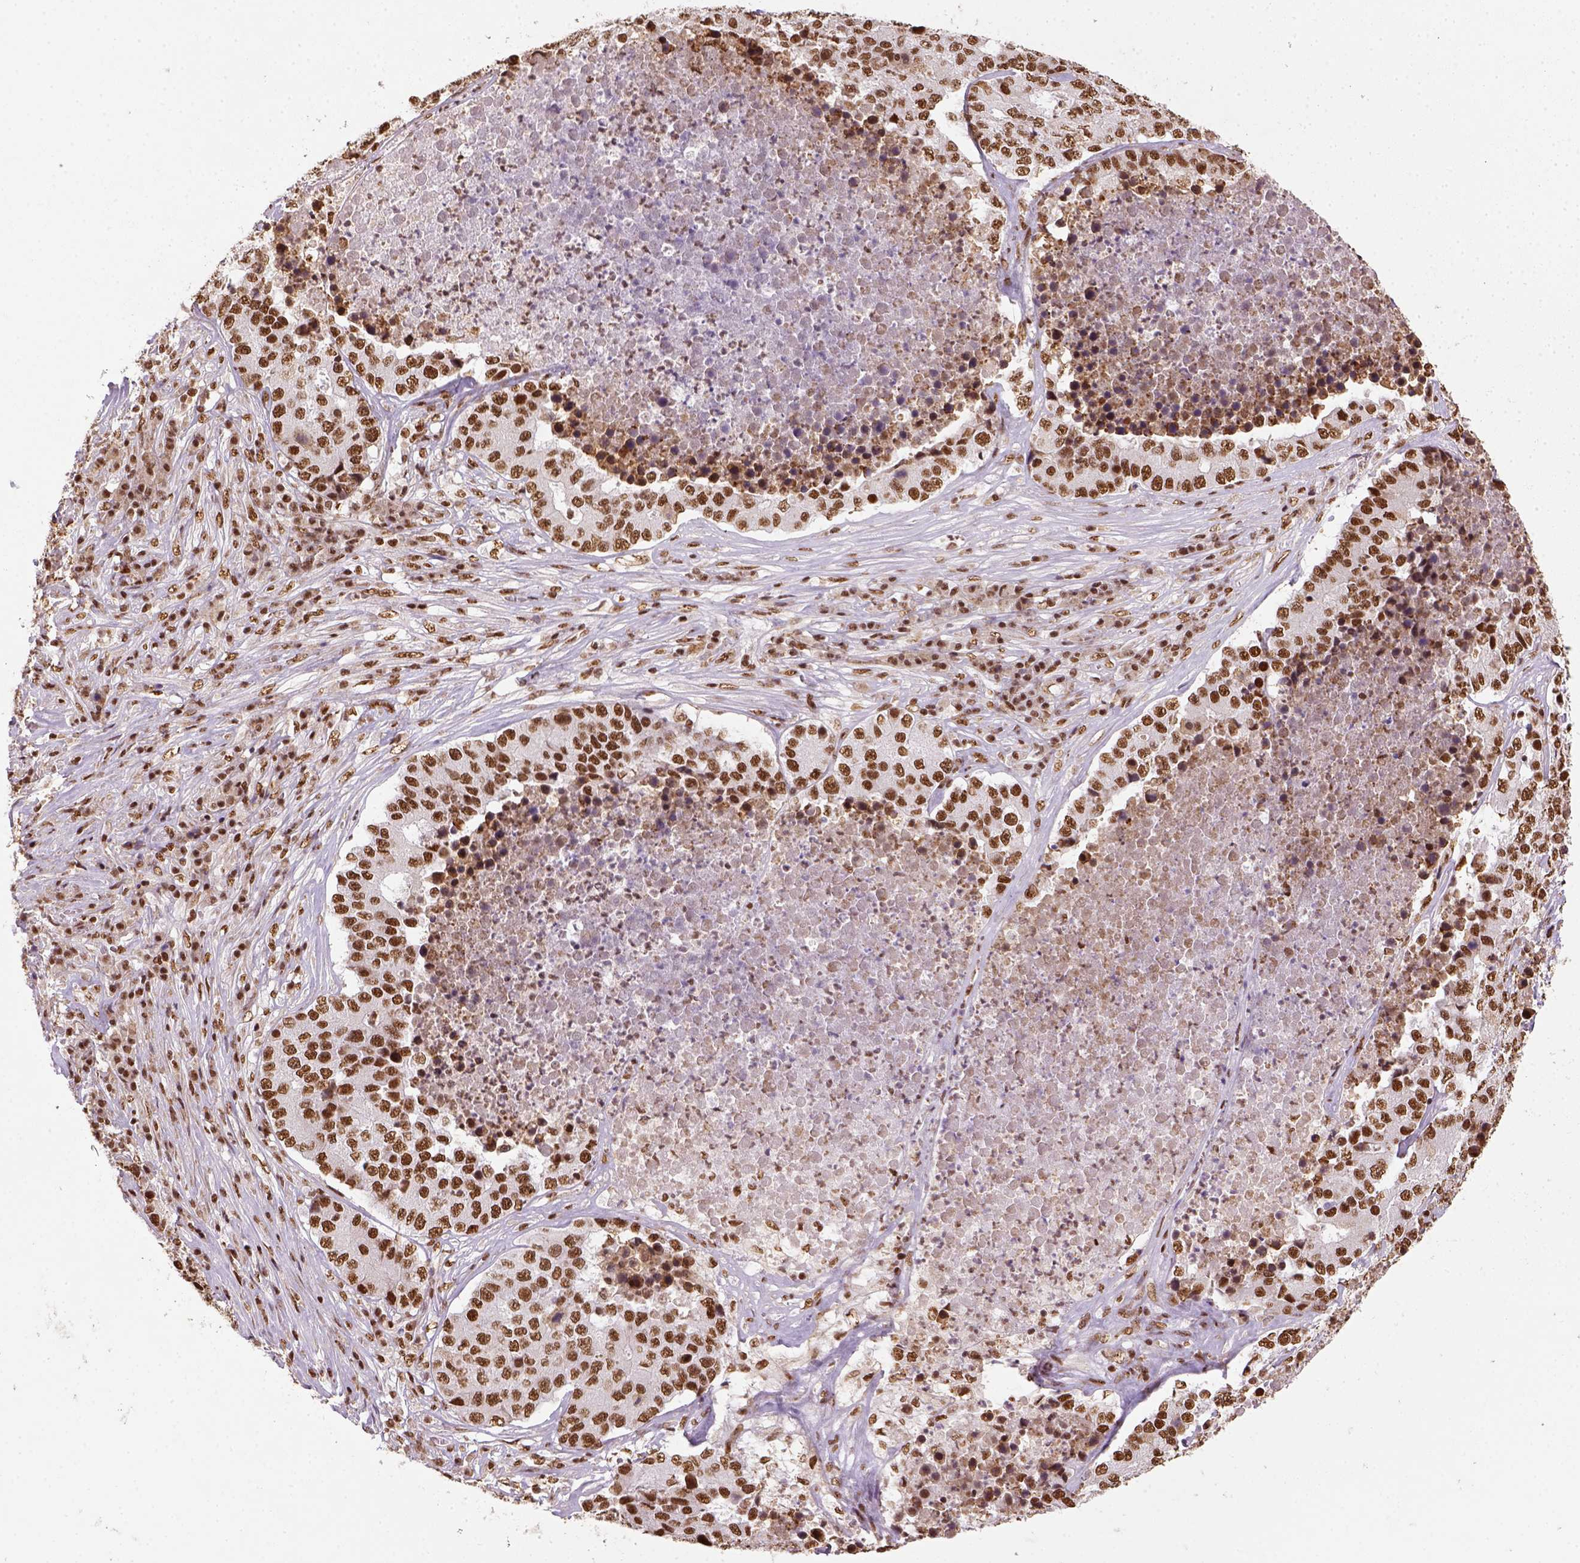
{"staining": {"intensity": "strong", "quantity": ">75%", "location": "nuclear"}, "tissue": "stomach cancer", "cell_type": "Tumor cells", "image_type": "cancer", "snomed": [{"axis": "morphology", "description": "Adenocarcinoma, NOS"}, {"axis": "topography", "description": "Stomach"}], "caption": "Protein staining exhibits strong nuclear staining in approximately >75% of tumor cells in adenocarcinoma (stomach).", "gene": "CCAR1", "patient": {"sex": "male", "age": 71}}